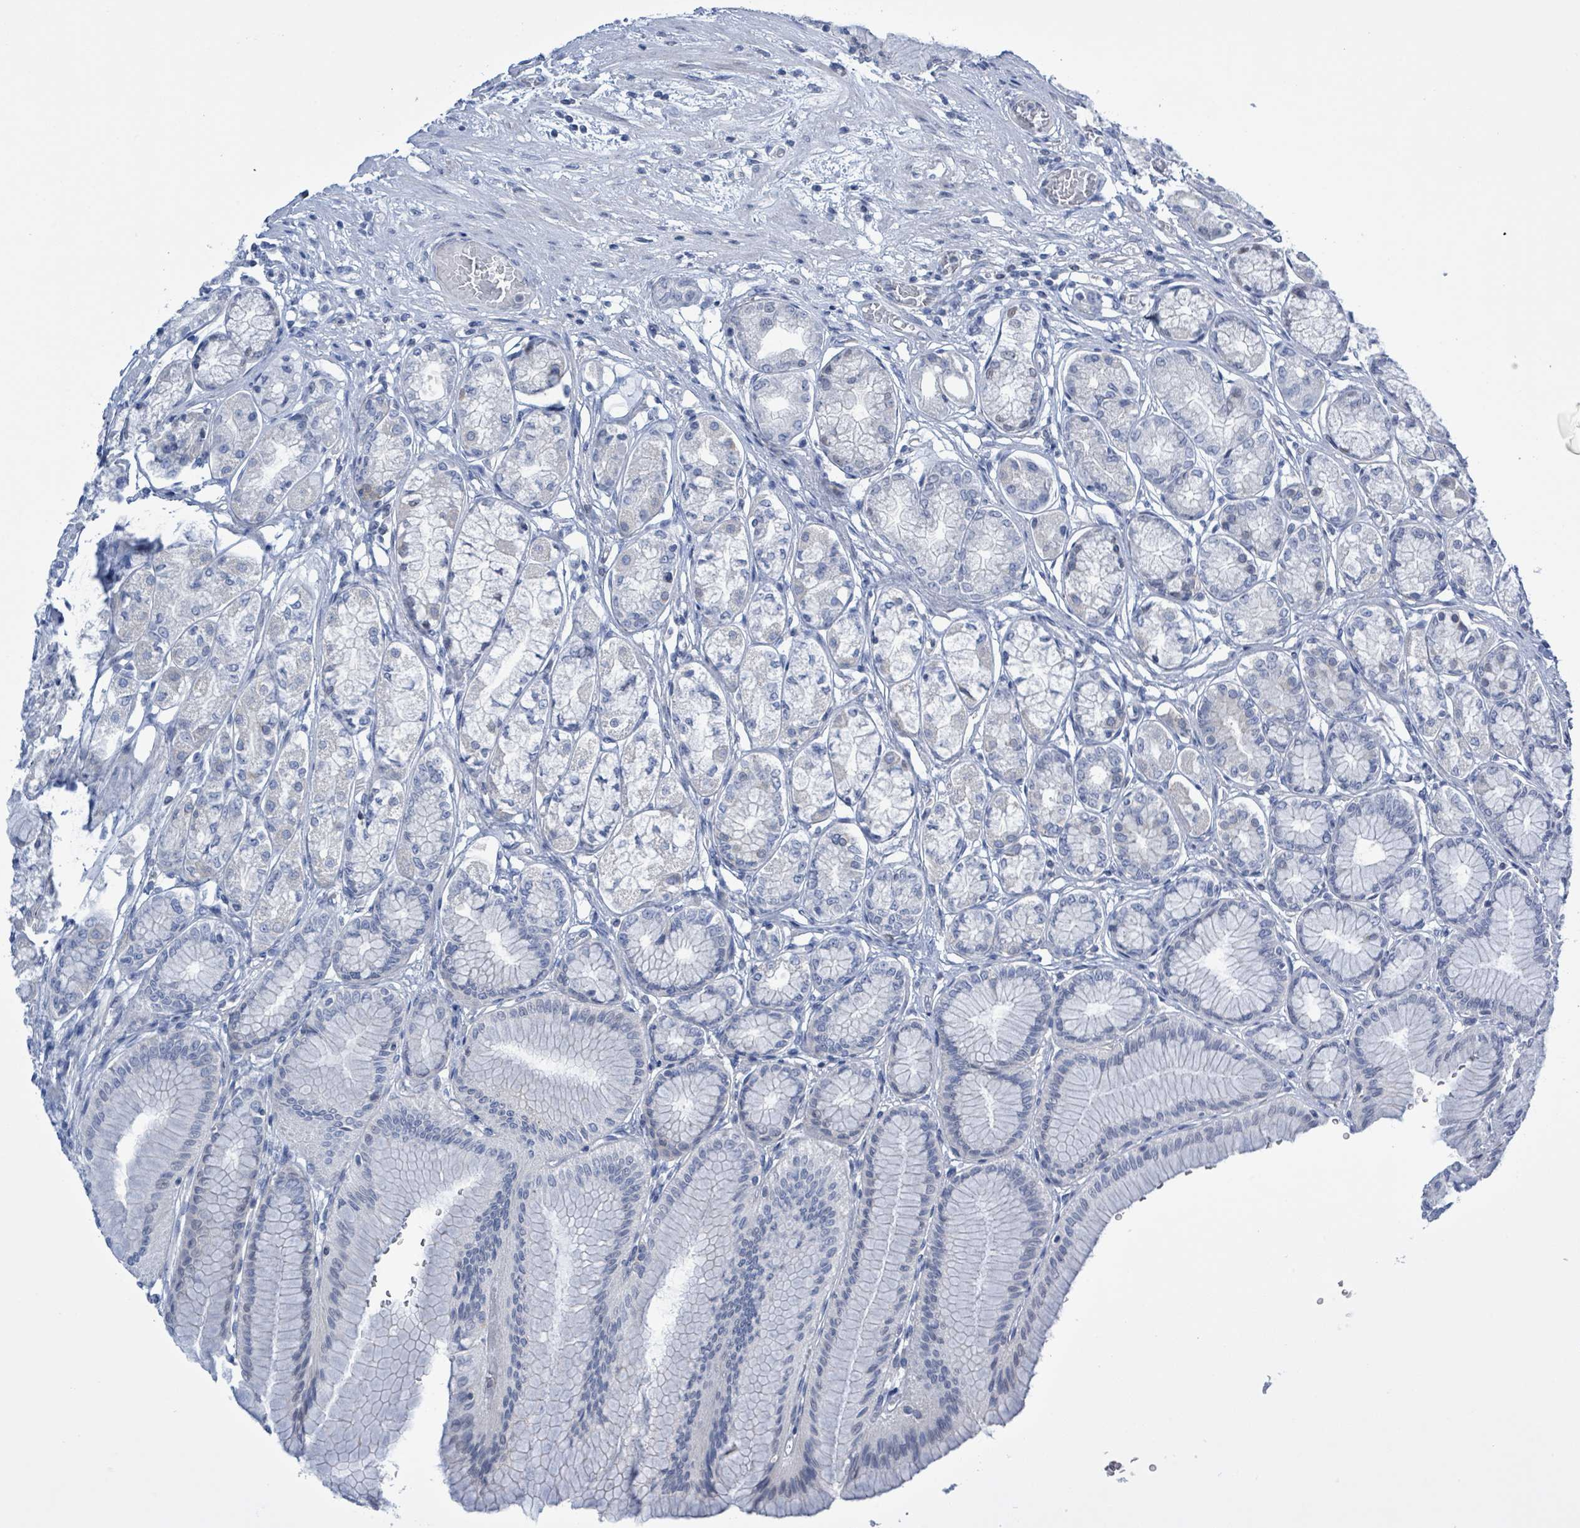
{"staining": {"intensity": "negative", "quantity": "none", "location": "none"}, "tissue": "stomach", "cell_type": "Glandular cells", "image_type": "normal", "snomed": [{"axis": "morphology", "description": "Normal tissue, NOS"}, {"axis": "morphology", "description": "Adenocarcinoma, NOS"}, {"axis": "morphology", "description": "Adenocarcinoma, High grade"}, {"axis": "topography", "description": "Stomach, upper"}, {"axis": "topography", "description": "Stomach"}], "caption": "DAB (3,3'-diaminobenzidine) immunohistochemical staining of normal human stomach exhibits no significant staining in glandular cells.", "gene": "DGKZ", "patient": {"sex": "female", "age": 65}}